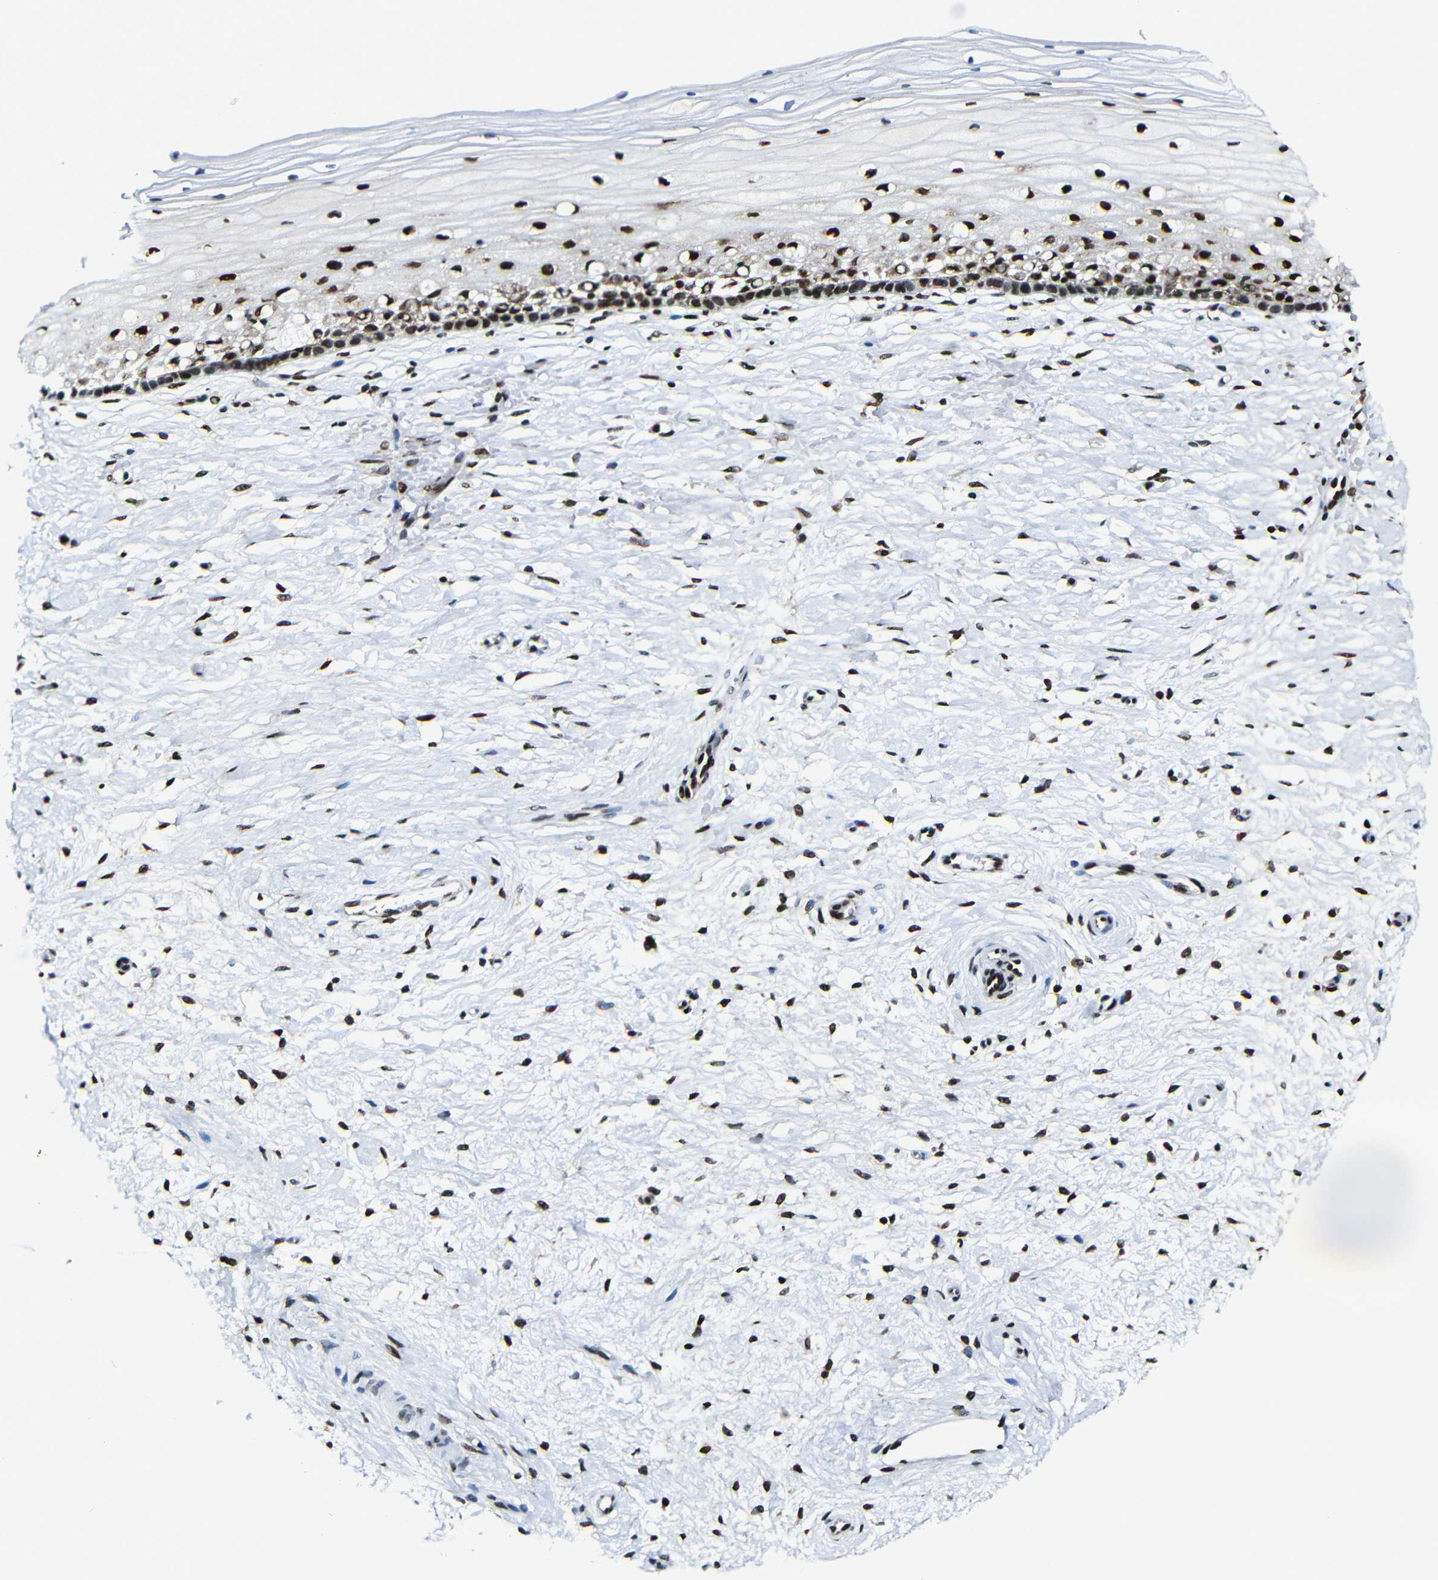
{"staining": {"intensity": "strong", "quantity": ">75%", "location": "nuclear"}, "tissue": "cervix", "cell_type": "Squamous epithelial cells", "image_type": "normal", "snomed": [{"axis": "morphology", "description": "Normal tissue, NOS"}, {"axis": "topography", "description": "Cervix"}], "caption": "High-power microscopy captured an immunohistochemistry micrograph of benign cervix, revealing strong nuclear expression in approximately >75% of squamous epithelial cells. (DAB = brown stain, brightfield microscopy at high magnification).", "gene": "PTBP1", "patient": {"sex": "female", "age": 39}}